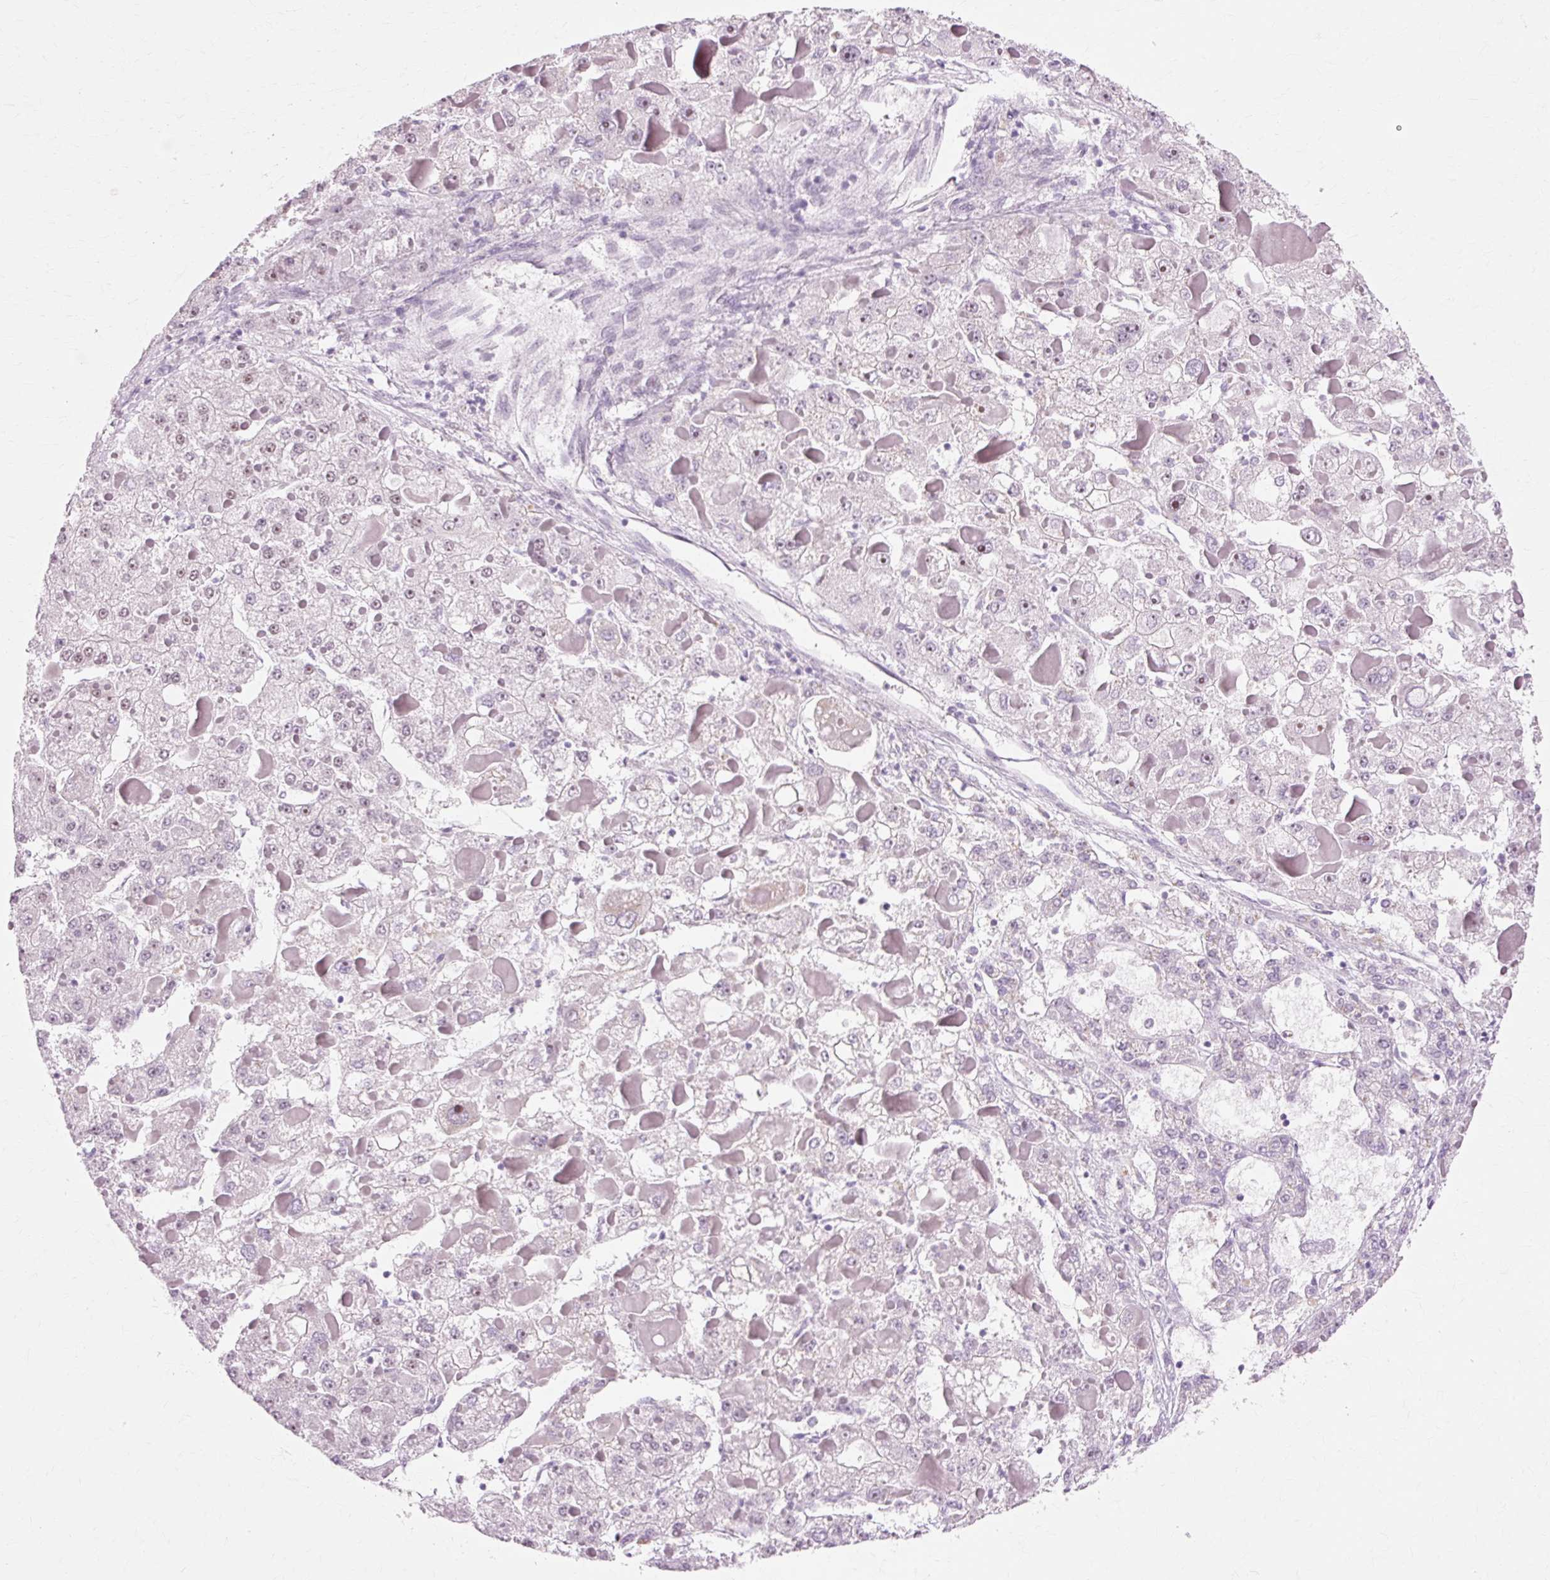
{"staining": {"intensity": "negative", "quantity": "none", "location": "none"}, "tissue": "liver cancer", "cell_type": "Tumor cells", "image_type": "cancer", "snomed": [{"axis": "morphology", "description": "Carcinoma, Hepatocellular, NOS"}, {"axis": "topography", "description": "Liver"}], "caption": "Hepatocellular carcinoma (liver) was stained to show a protein in brown. There is no significant expression in tumor cells.", "gene": "MACROD2", "patient": {"sex": "female", "age": 73}}